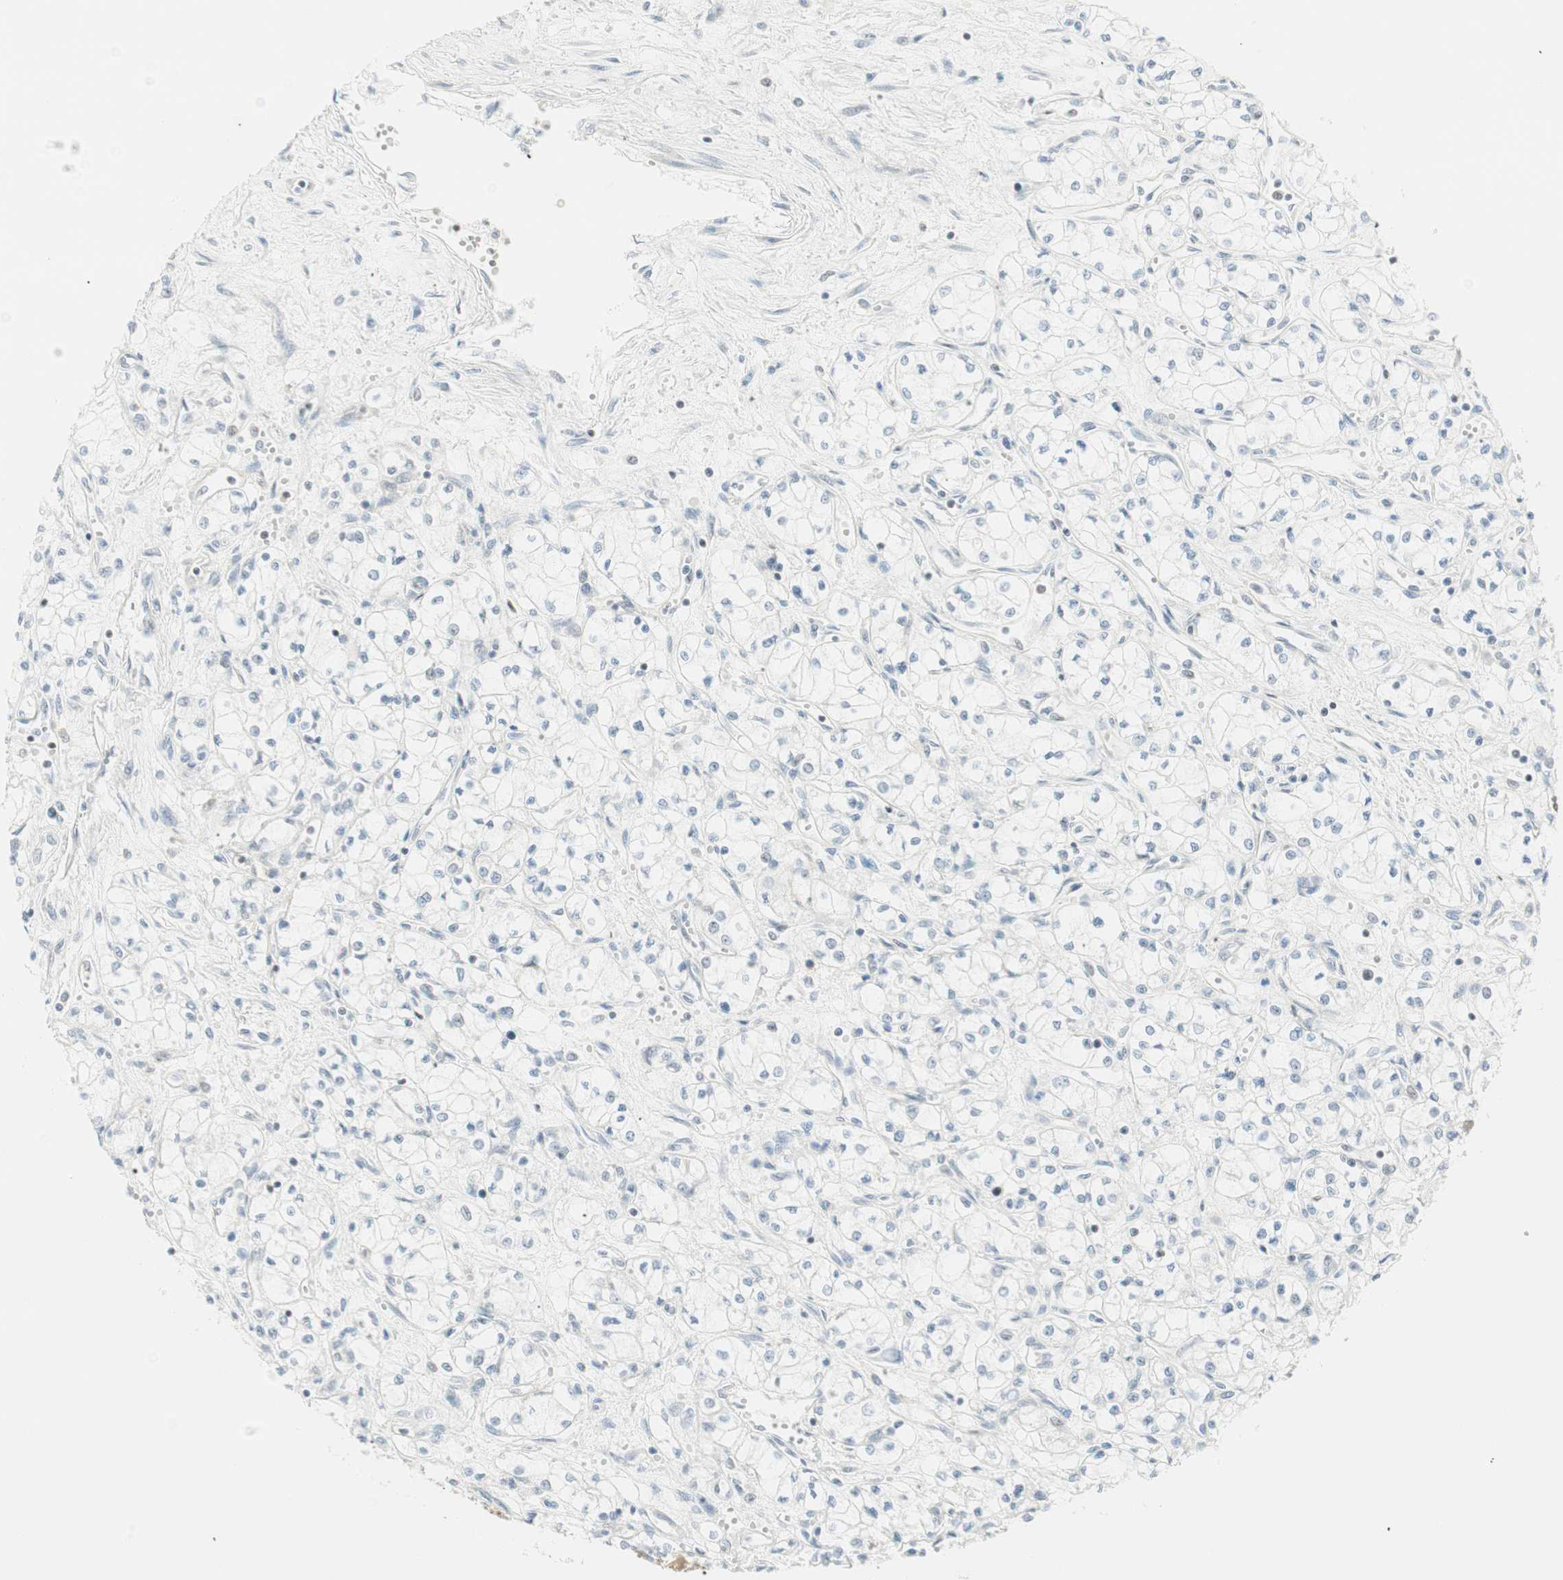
{"staining": {"intensity": "negative", "quantity": "none", "location": "none"}, "tissue": "renal cancer", "cell_type": "Tumor cells", "image_type": "cancer", "snomed": [{"axis": "morphology", "description": "Normal tissue, NOS"}, {"axis": "morphology", "description": "Adenocarcinoma, NOS"}, {"axis": "topography", "description": "Kidney"}], "caption": "Human renal cancer (adenocarcinoma) stained for a protein using immunohistochemistry (IHC) shows no positivity in tumor cells.", "gene": "PPP1CA", "patient": {"sex": "male", "age": 59}}